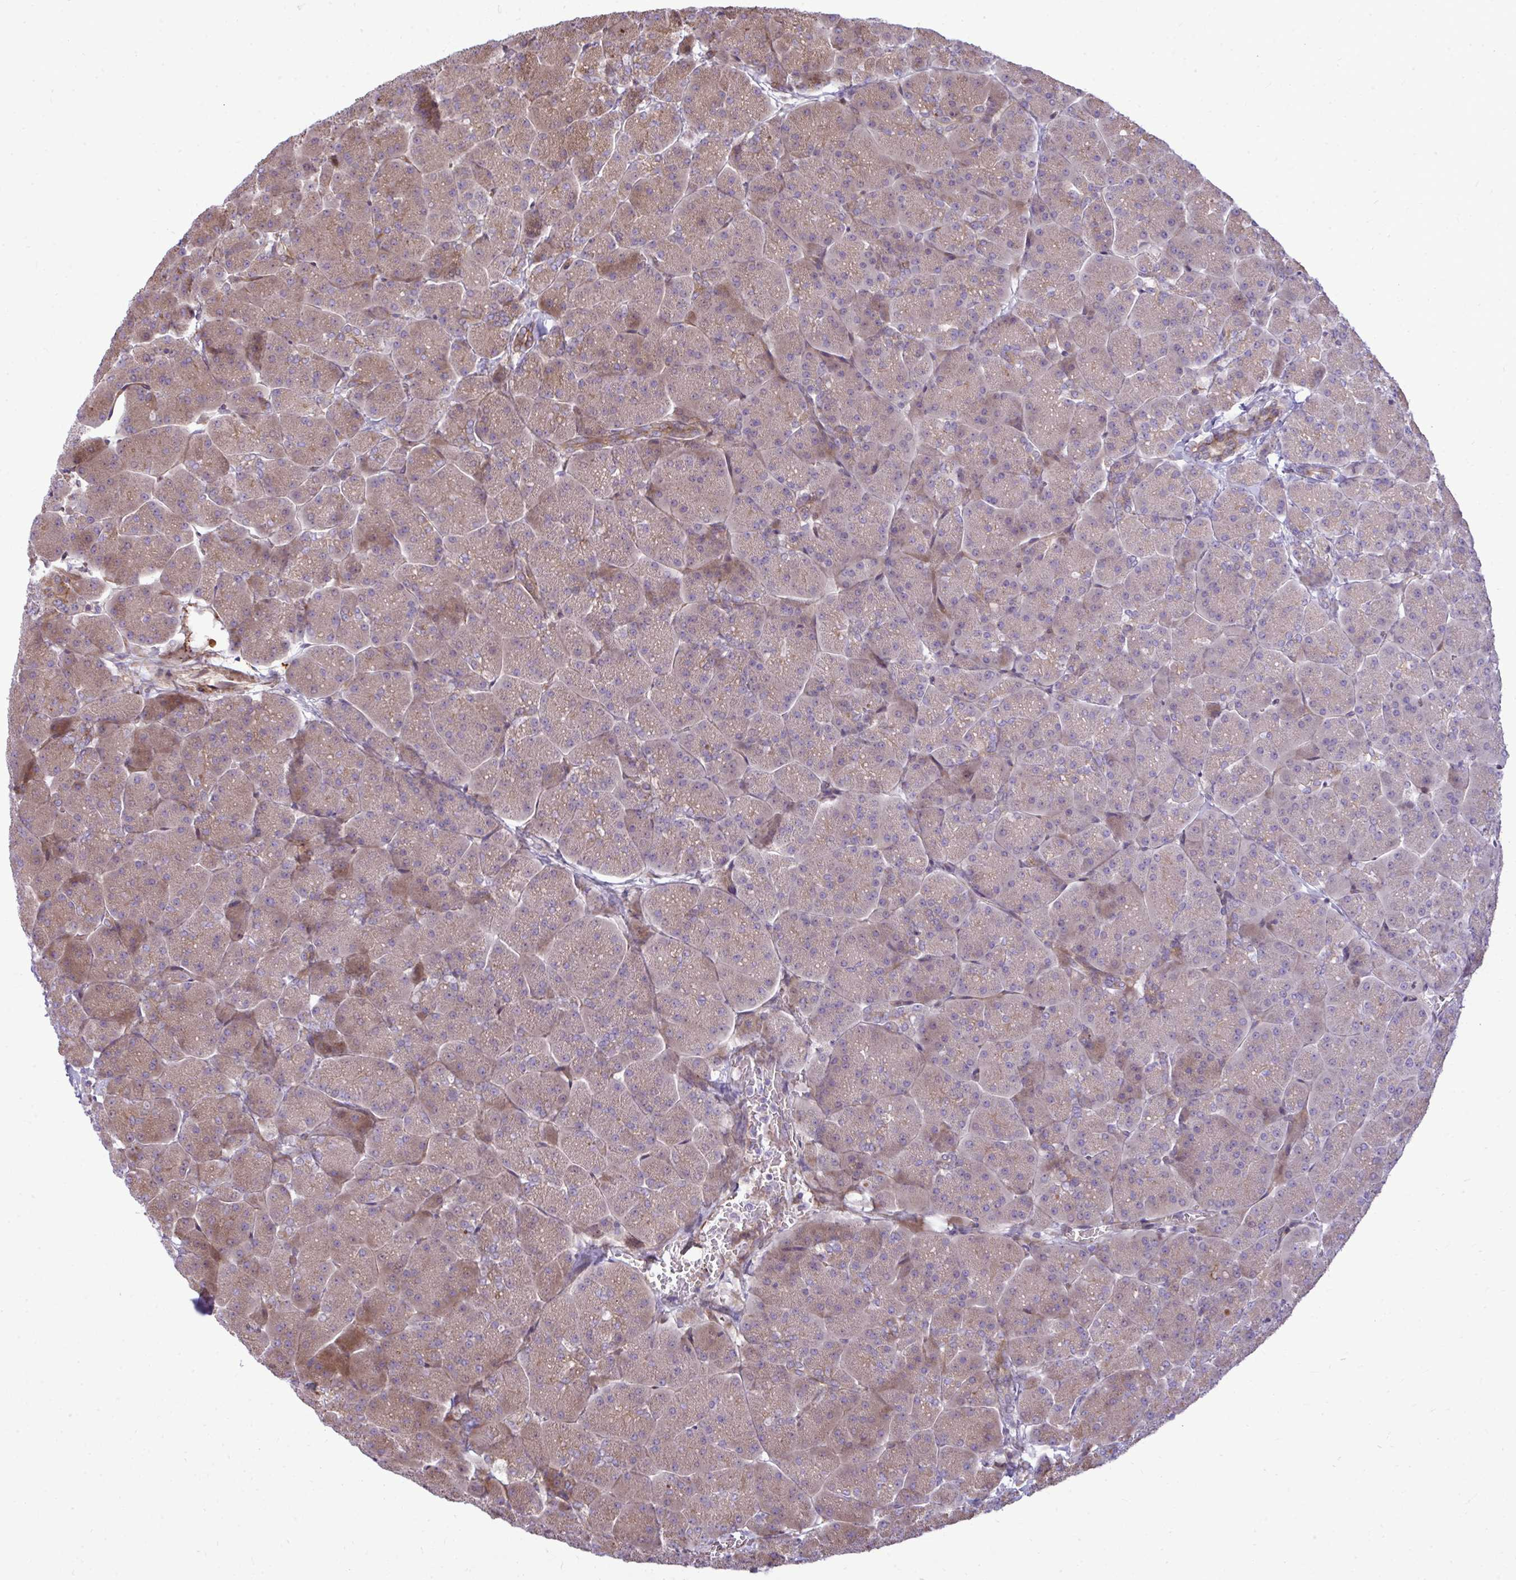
{"staining": {"intensity": "weak", "quantity": "25%-75%", "location": "cytoplasmic/membranous"}, "tissue": "pancreas", "cell_type": "Exocrine glandular cells", "image_type": "normal", "snomed": [{"axis": "morphology", "description": "Normal tissue, NOS"}, {"axis": "topography", "description": "Pancreas"}, {"axis": "topography", "description": "Peripheral nerve tissue"}], "caption": "Pancreas stained with immunohistochemistry exhibits weak cytoplasmic/membranous positivity in about 25%-75% of exocrine glandular cells.", "gene": "ZSCAN9", "patient": {"sex": "male", "age": 54}}